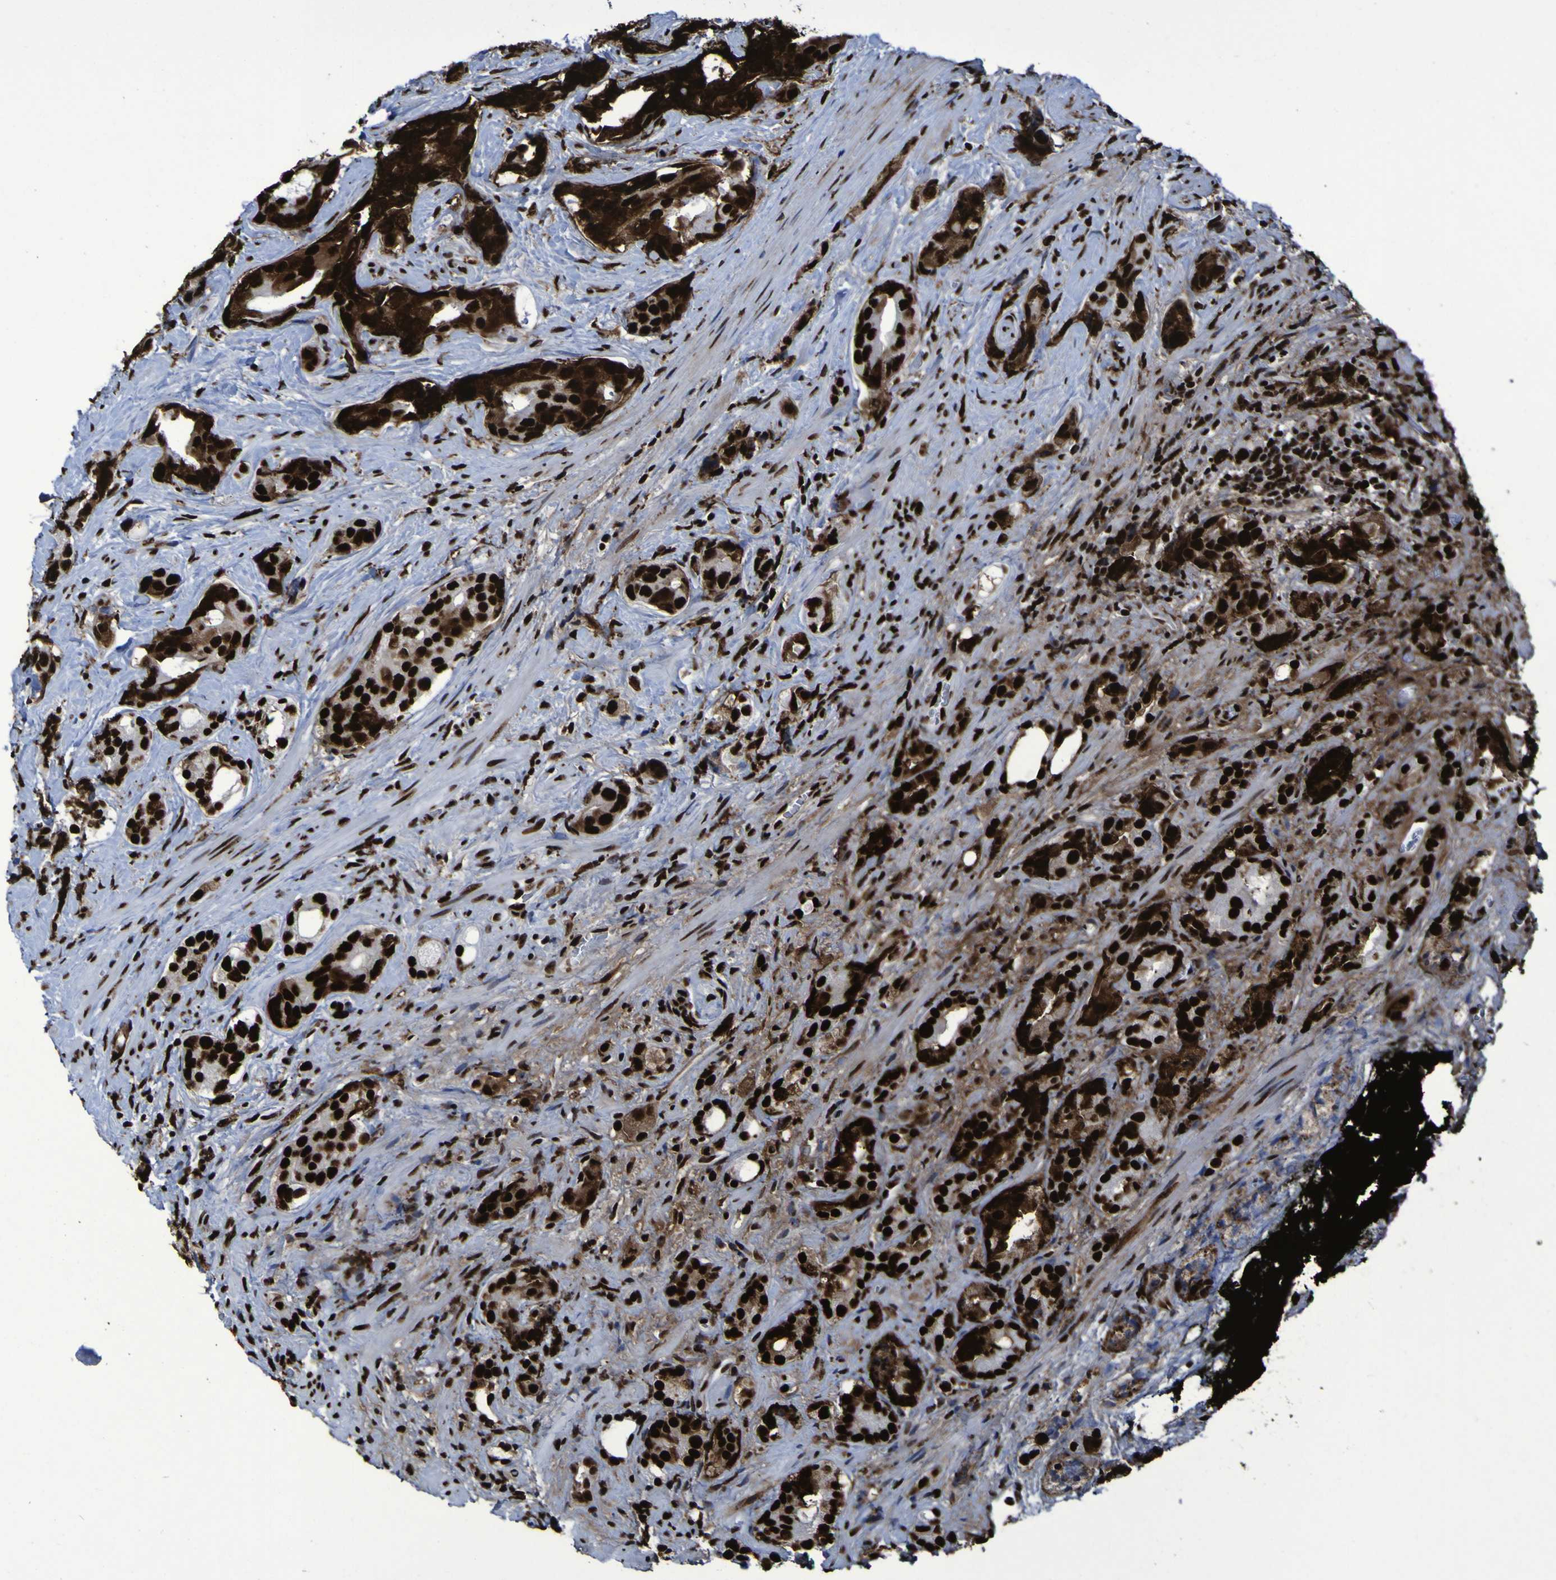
{"staining": {"intensity": "strong", "quantity": ">75%", "location": "nuclear"}, "tissue": "prostate cancer", "cell_type": "Tumor cells", "image_type": "cancer", "snomed": [{"axis": "morphology", "description": "Adenocarcinoma, High grade"}, {"axis": "topography", "description": "Prostate"}], "caption": "High-power microscopy captured an immunohistochemistry (IHC) photomicrograph of adenocarcinoma (high-grade) (prostate), revealing strong nuclear positivity in approximately >75% of tumor cells. (Brightfield microscopy of DAB IHC at high magnification).", "gene": "NPM1", "patient": {"sex": "male", "age": 71}}